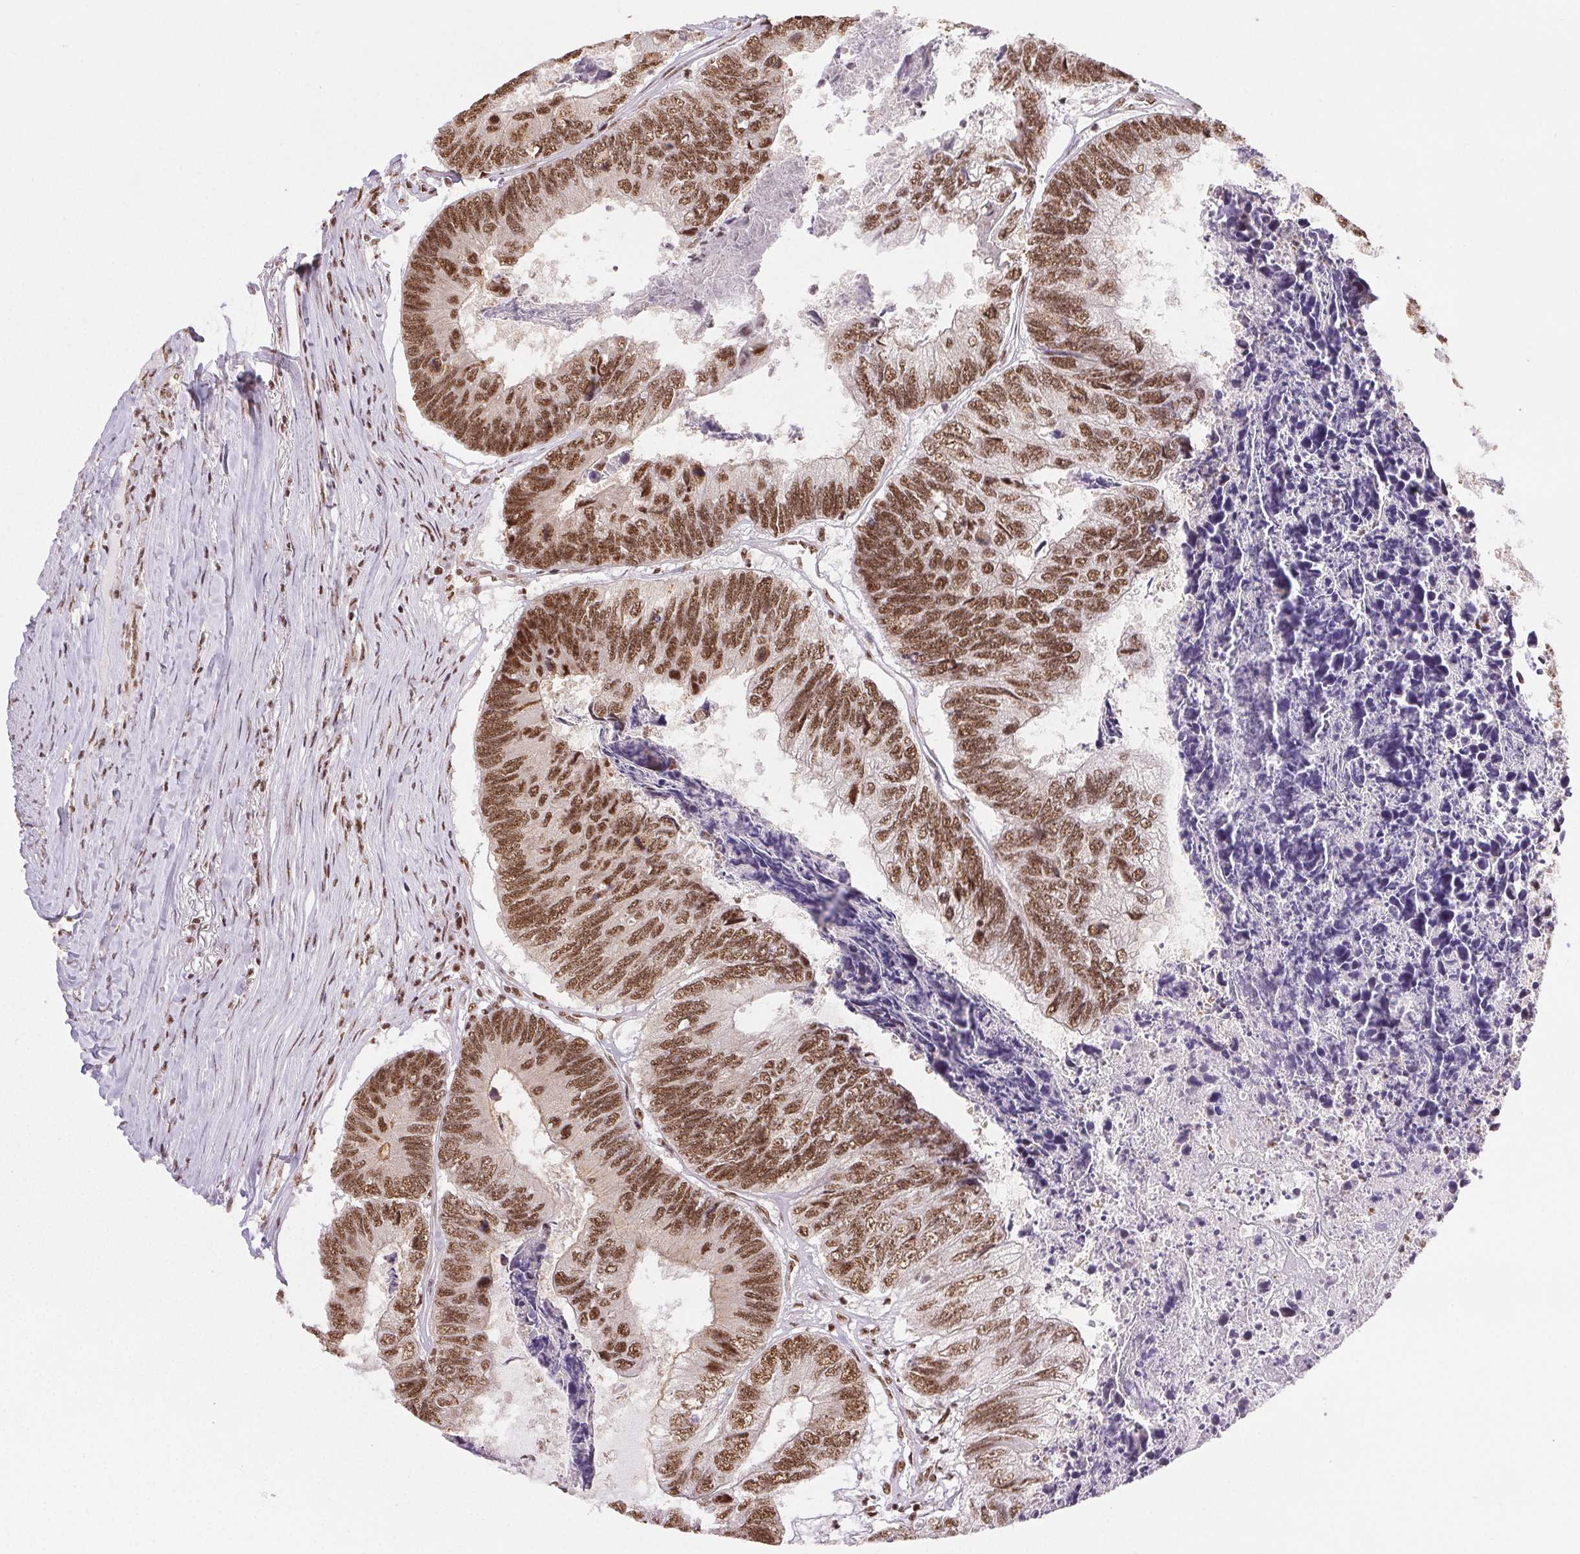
{"staining": {"intensity": "moderate", "quantity": ">75%", "location": "nuclear"}, "tissue": "colorectal cancer", "cell_type": "Tumor cells", "image_type": "cancer", "snomed": [{"axis": "morphology", "description": "Adenocarcinoma, NOS"}, {"axis": "topography", "description": "Colon"}], "caption": "High-magnification brightfield microscopy of colorectal adenocarcinoma stained with DAB (brown) and counterstained with hematoxylin (blue). tumor cells exhibit moderate nuclear positivity is appreciated in about>75% of cells.", "gene": "IK", "patient": {"sex": "female", "age": 67}}